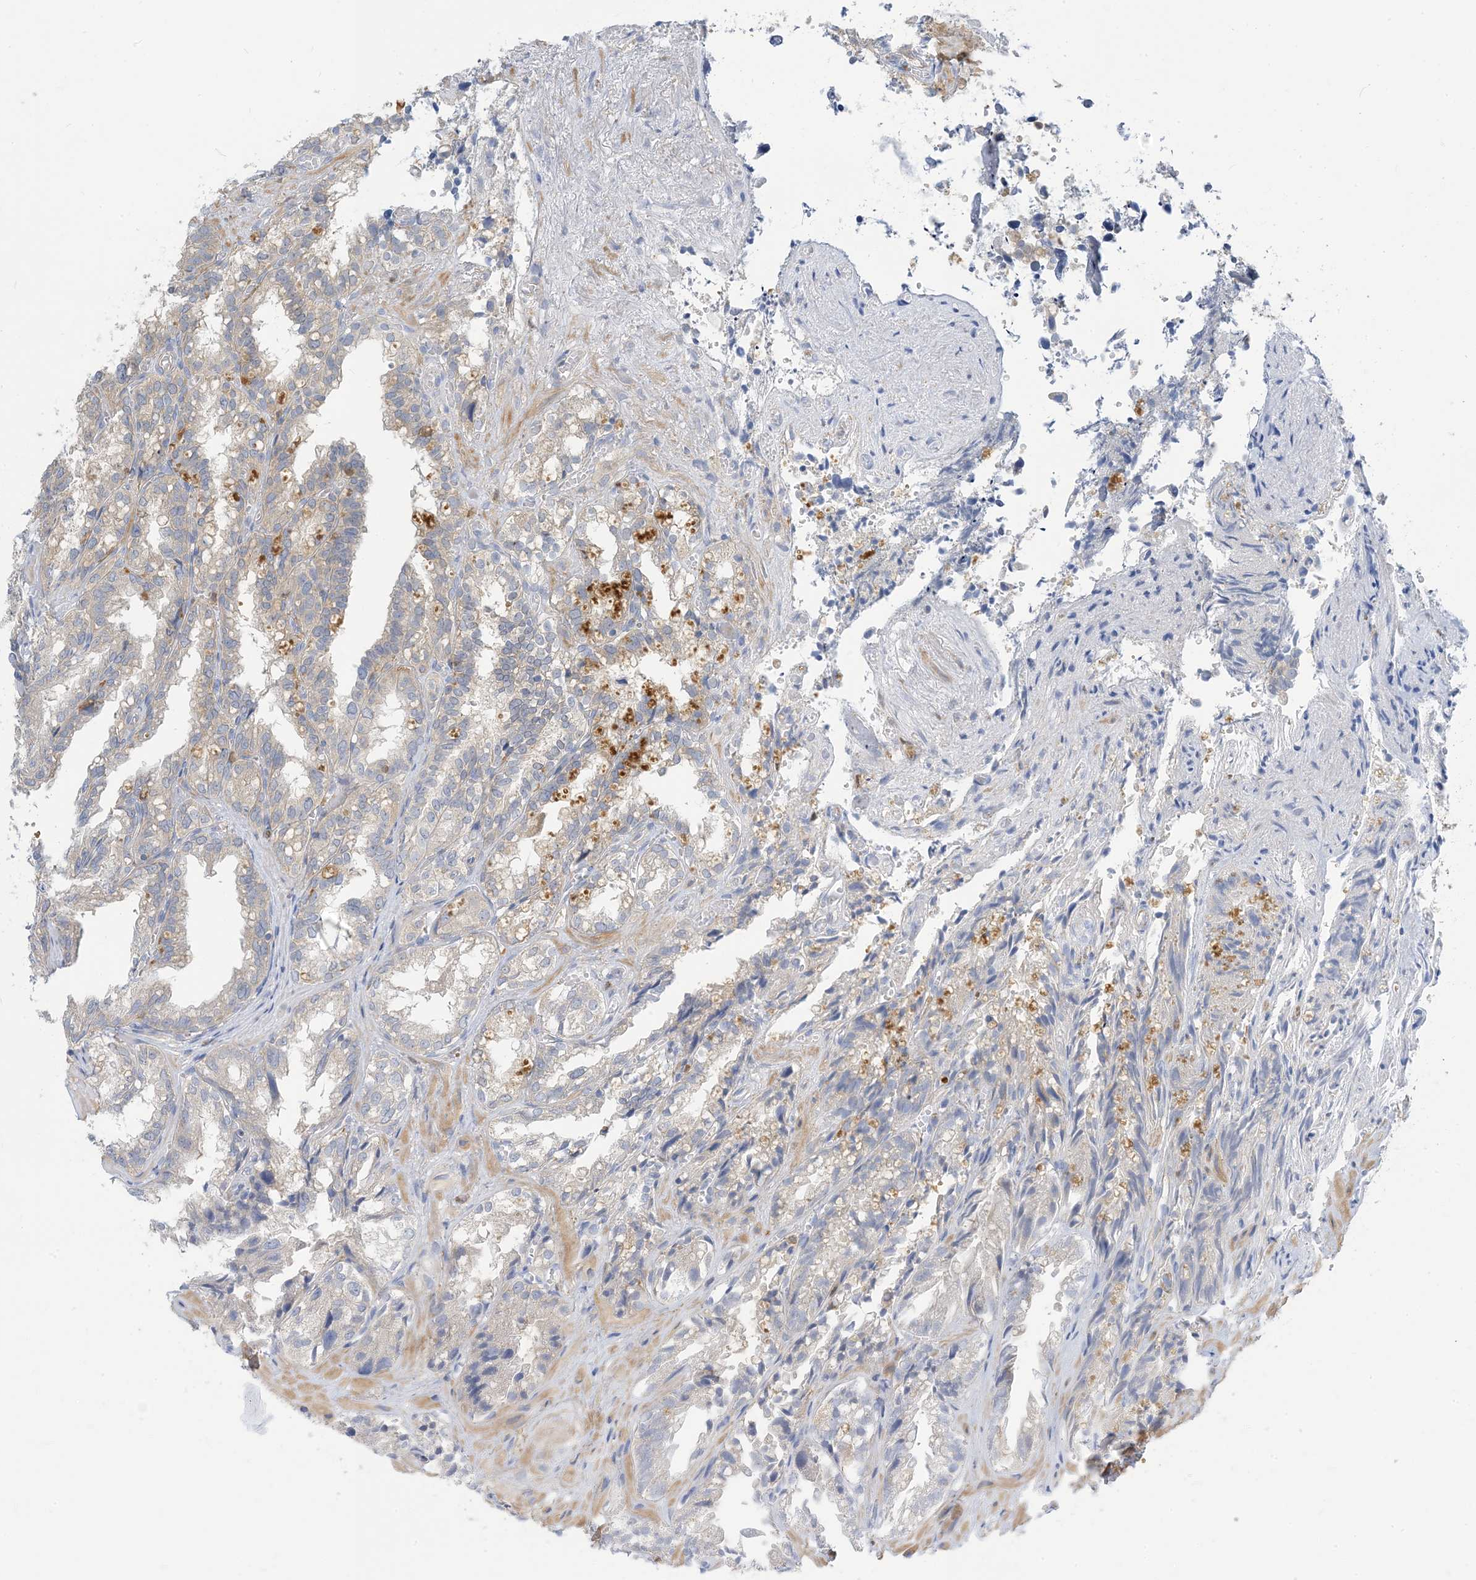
{"staining": {"intensity": "weak", "quantity": "25%-75%", "location": "cytoplasmic/membranous"}, "tissue": "seminal vesicle", "cell_type": "Glandular cells", "image_type": "normal", "snomed": [{"axis": "morphology", "description": "Normal tissue, NOS"}, {"axis": "topography", "description": "Prostate"}, {"axis": "topography", "description": "Seminal veicle"}], "caption": "A high-resolution image shows immunohistochemistry staining of normal seminal vesicle, which demonstrates weak cytoplasmic/membranous staining in approximately 25%-75% of glandular cells. Nuclei are stained in blue.", "gene": "NAGK", "patient": {"sex": "male", "age": 51}}